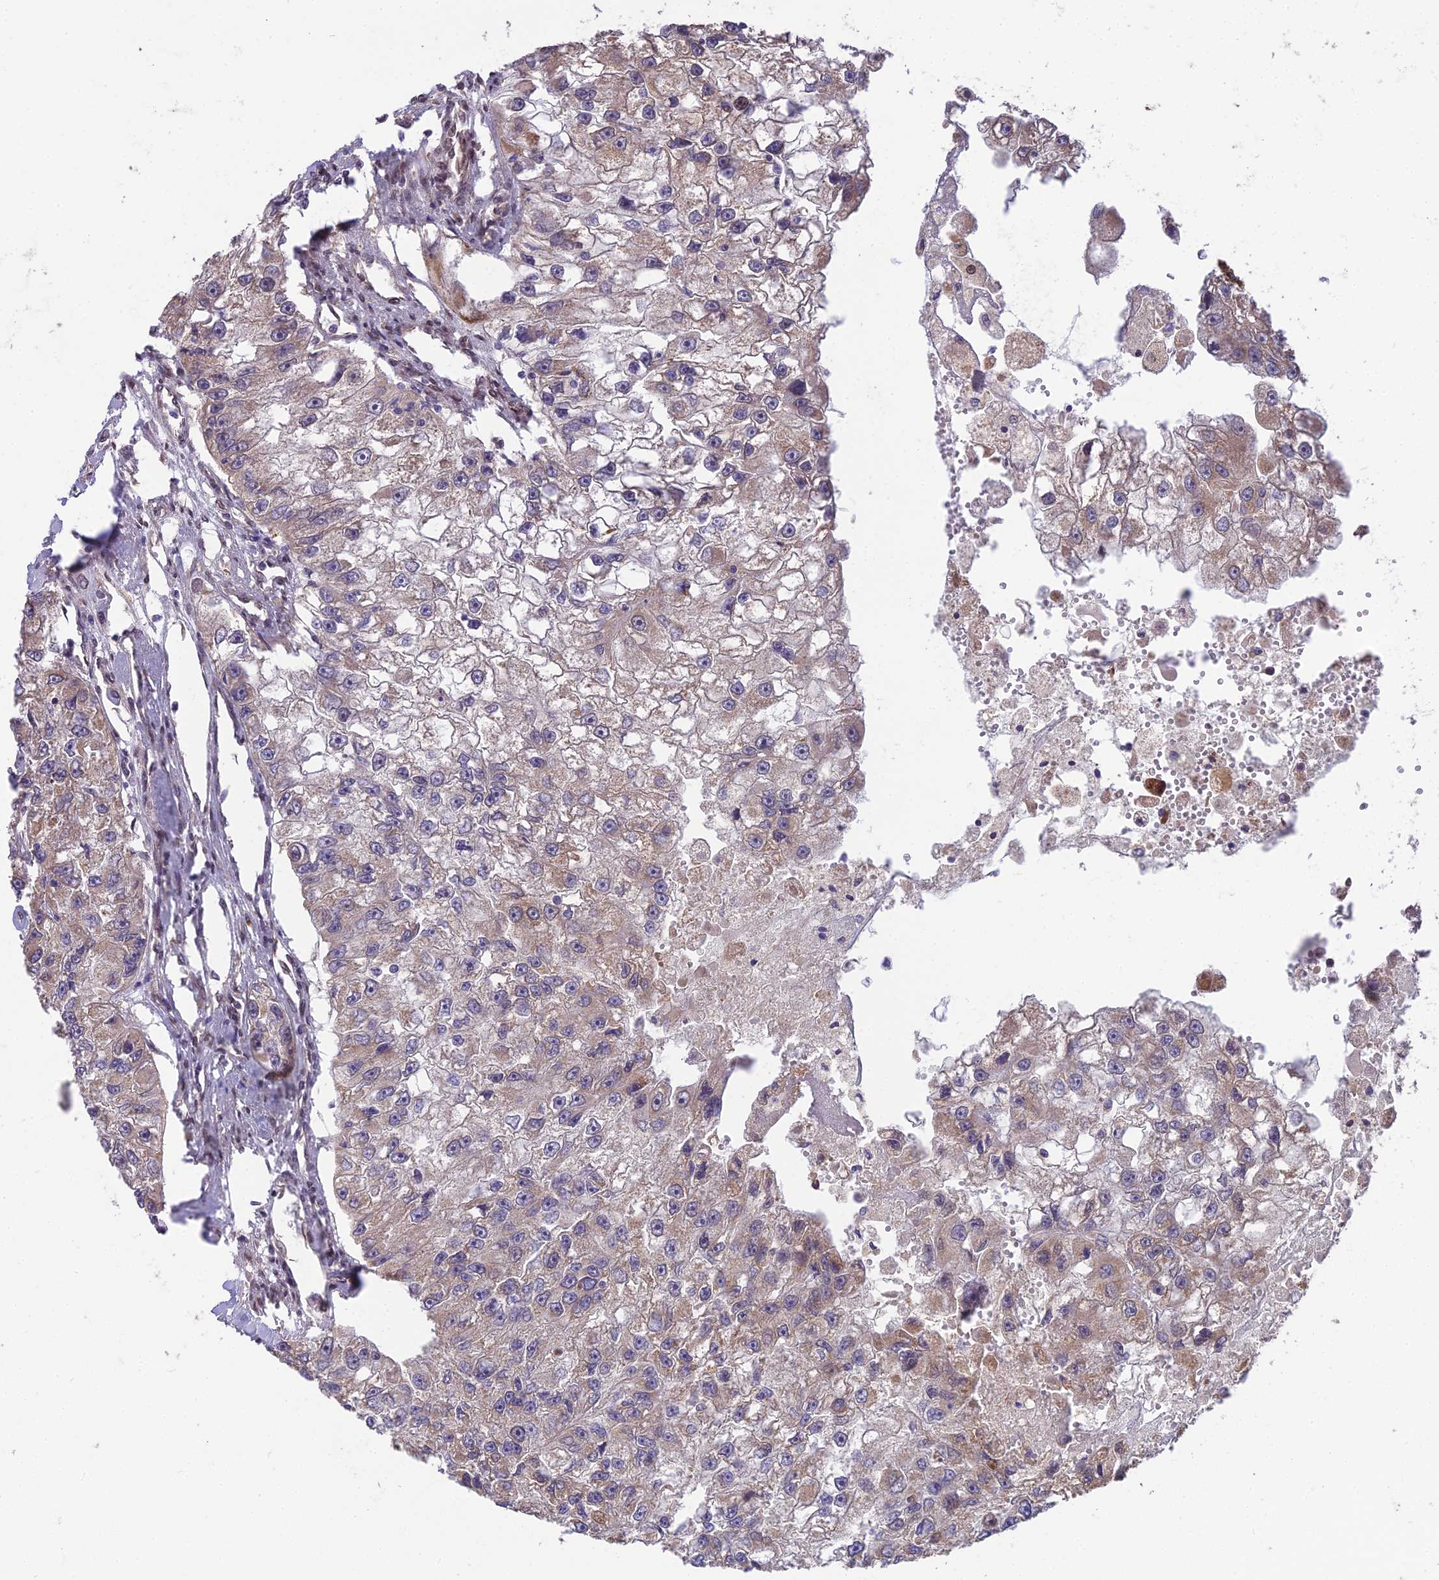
{"staining": {"intensity": "weak", "quantity": "25%-75%", "location": "cytoplasmic/membranous"}, "tissue": "renal cancer", "cell_type": "Tumor cells", "image_type": "cancer", "snomed": [{"axis": "morphology", "description": "Adenocarcinoma, NOS"}, {"axis": "topography", "description": "Kidney"}], "caption": "Brown immunohistochemical staining in renal cancer shows weak cytoplasmic/membranous expression in approximately 25%-75% of tumor cells.", "gene": "CYP2R1", "patient": {"sex": "male", "age": 63}}